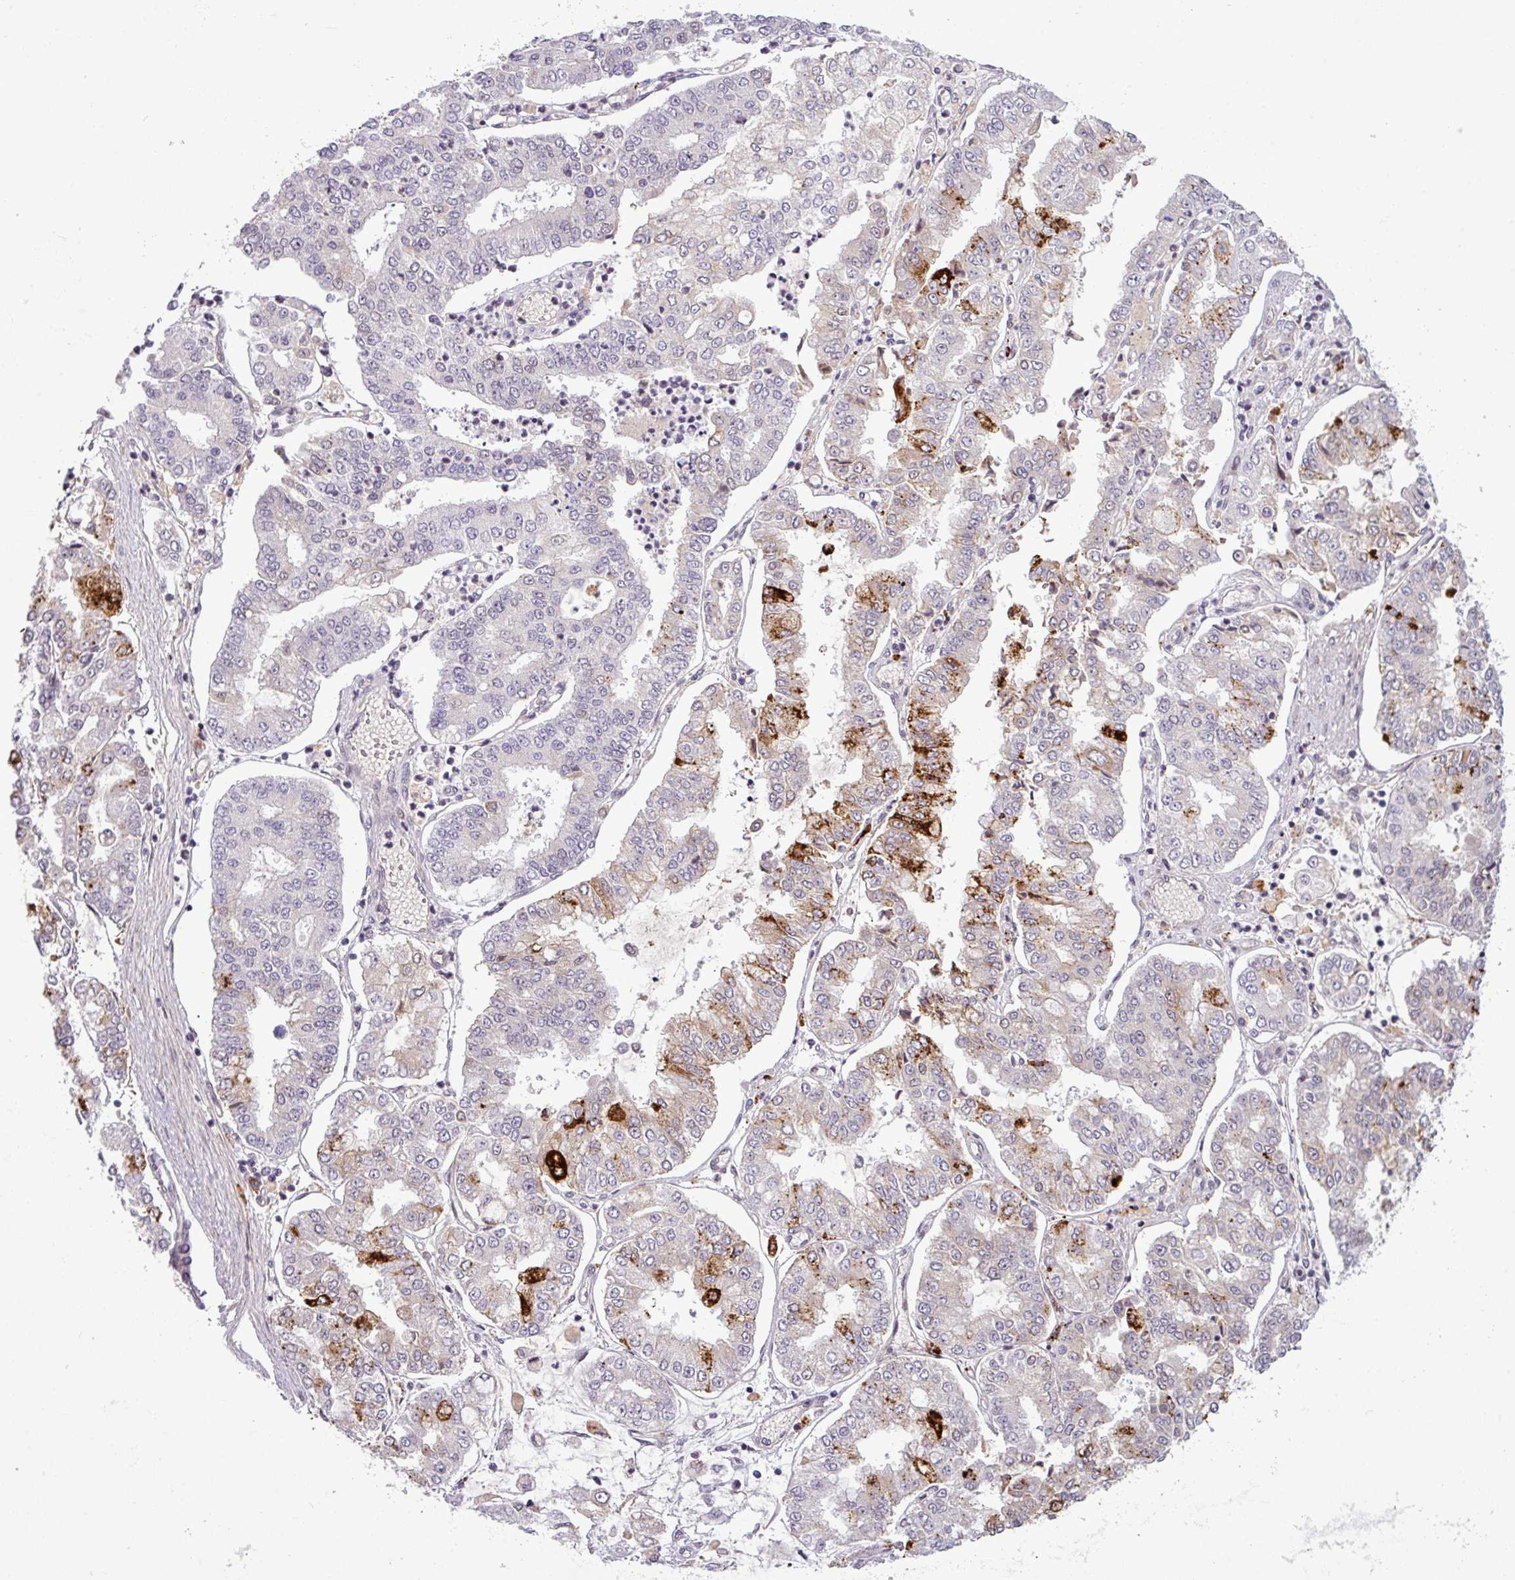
{"staining": {"intensity": "strong", "quantity": "<25%", "location": "cytoplasmic/membranous"}, "tissue": "stomach cancer", "cell_type": "Tumor cells", "image_type": "cancer", "snomed": [{"axis": "morphology", "description": "Adenocarcinoma, NOS"}, {"axis": "topography", "description": "Stomach"}], "caption": "Adenocarcinoma (stomach) stained with a protein marker exhibits strong staining in tumor cells.", "gene": "SLC66A2", "patient": {"sex": "male", "age": 76}}